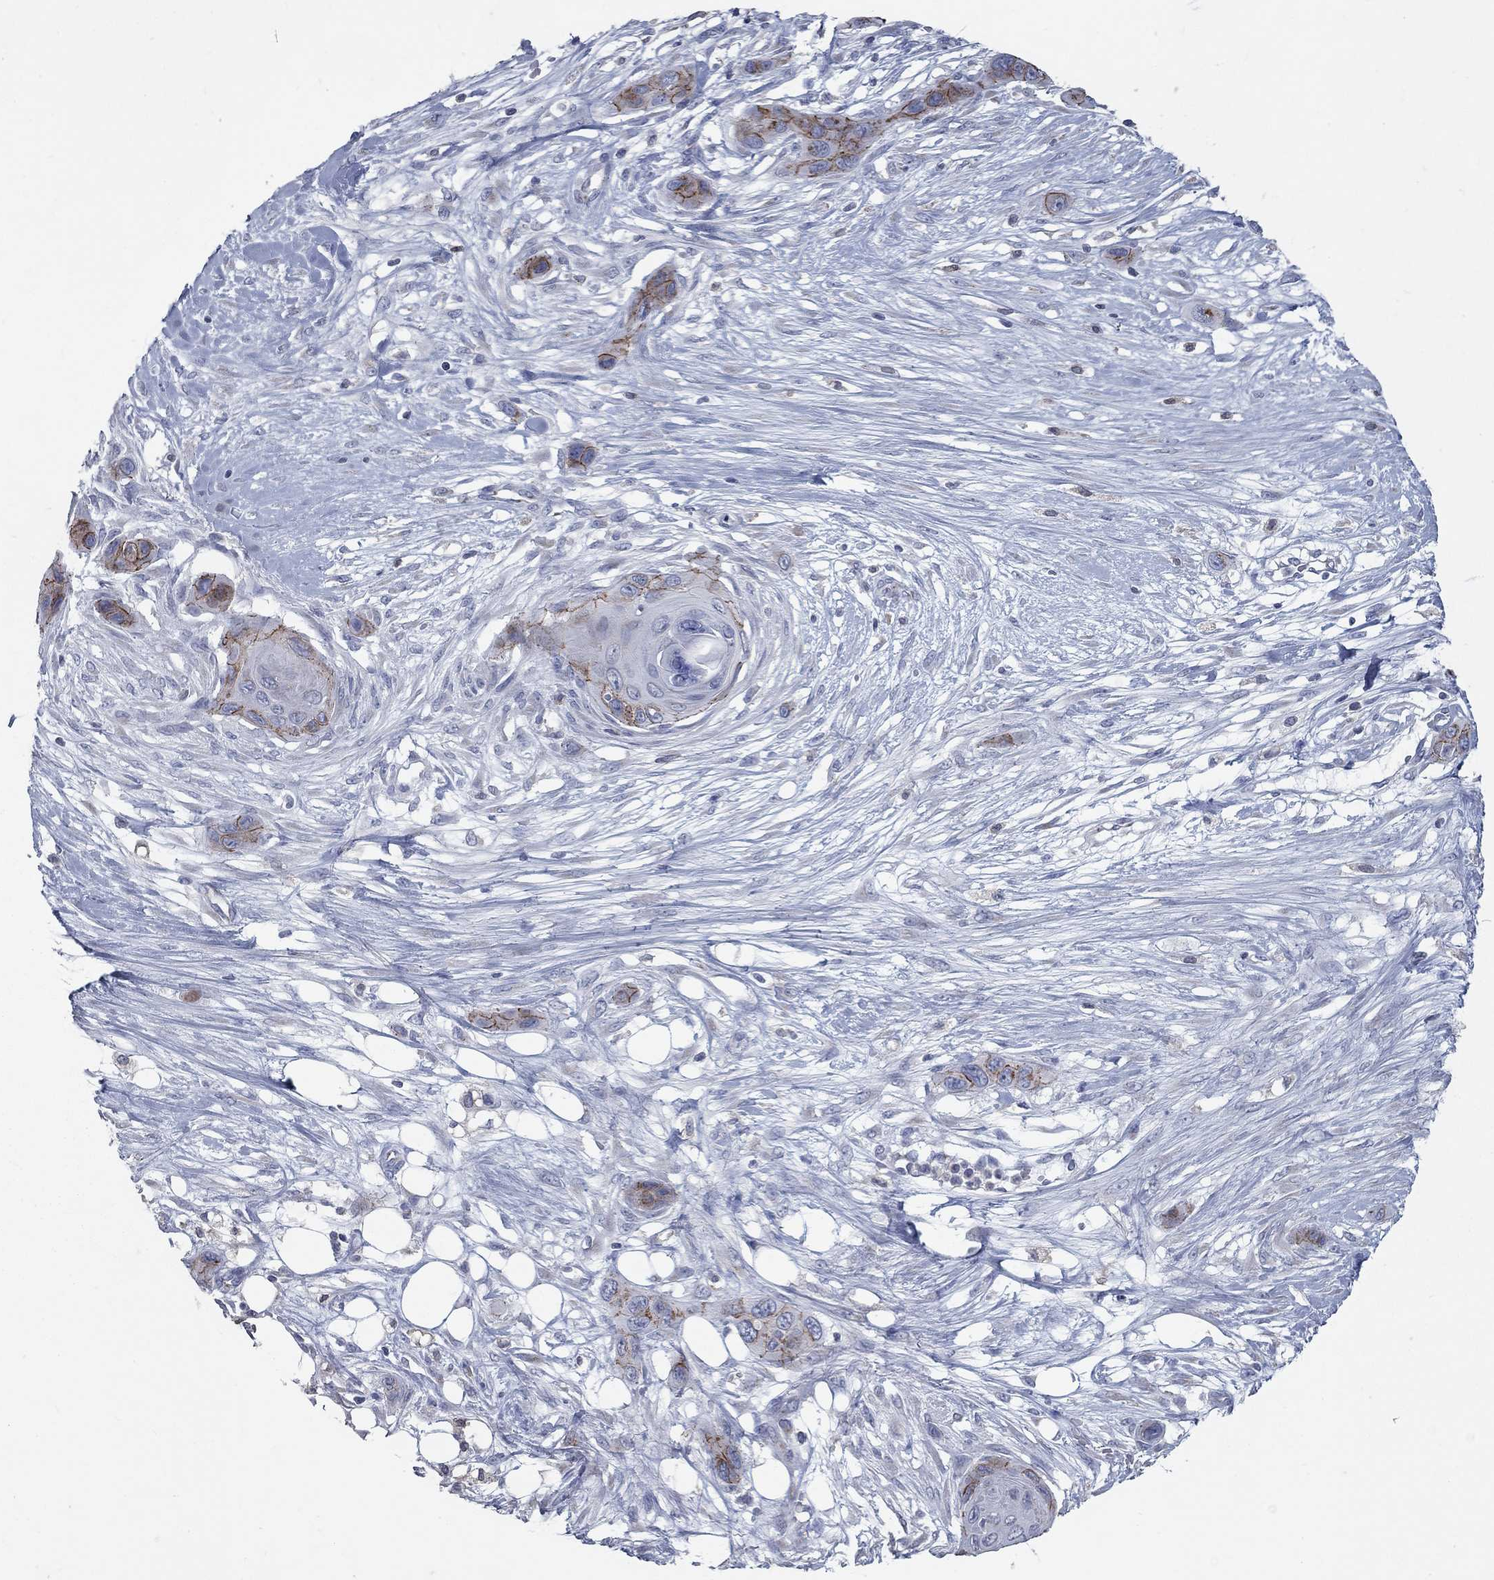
{"staining": {"intensity": "strong", "quantity": "<25%", "location": "cytoplasmic/membranous"}, "tissue": "skin cancer", "cell_type": "Tumor cells", "image_type": "cancer", "snomed": [{"axis": "morphology", "description": "Squamous cell carcinoma, NOS"}, {"axis": "topography", "description": "Skin"}], "caption": "A photomicrograph showing strong cytoplasmic/membranous expression in approximately <25% of tumor cells in skin squamous cell carcinoma, as visualized by brown immunohistochemical staining.", "gene": "KIAA0319L", "patient": {"sex": "male", "age": 79}}